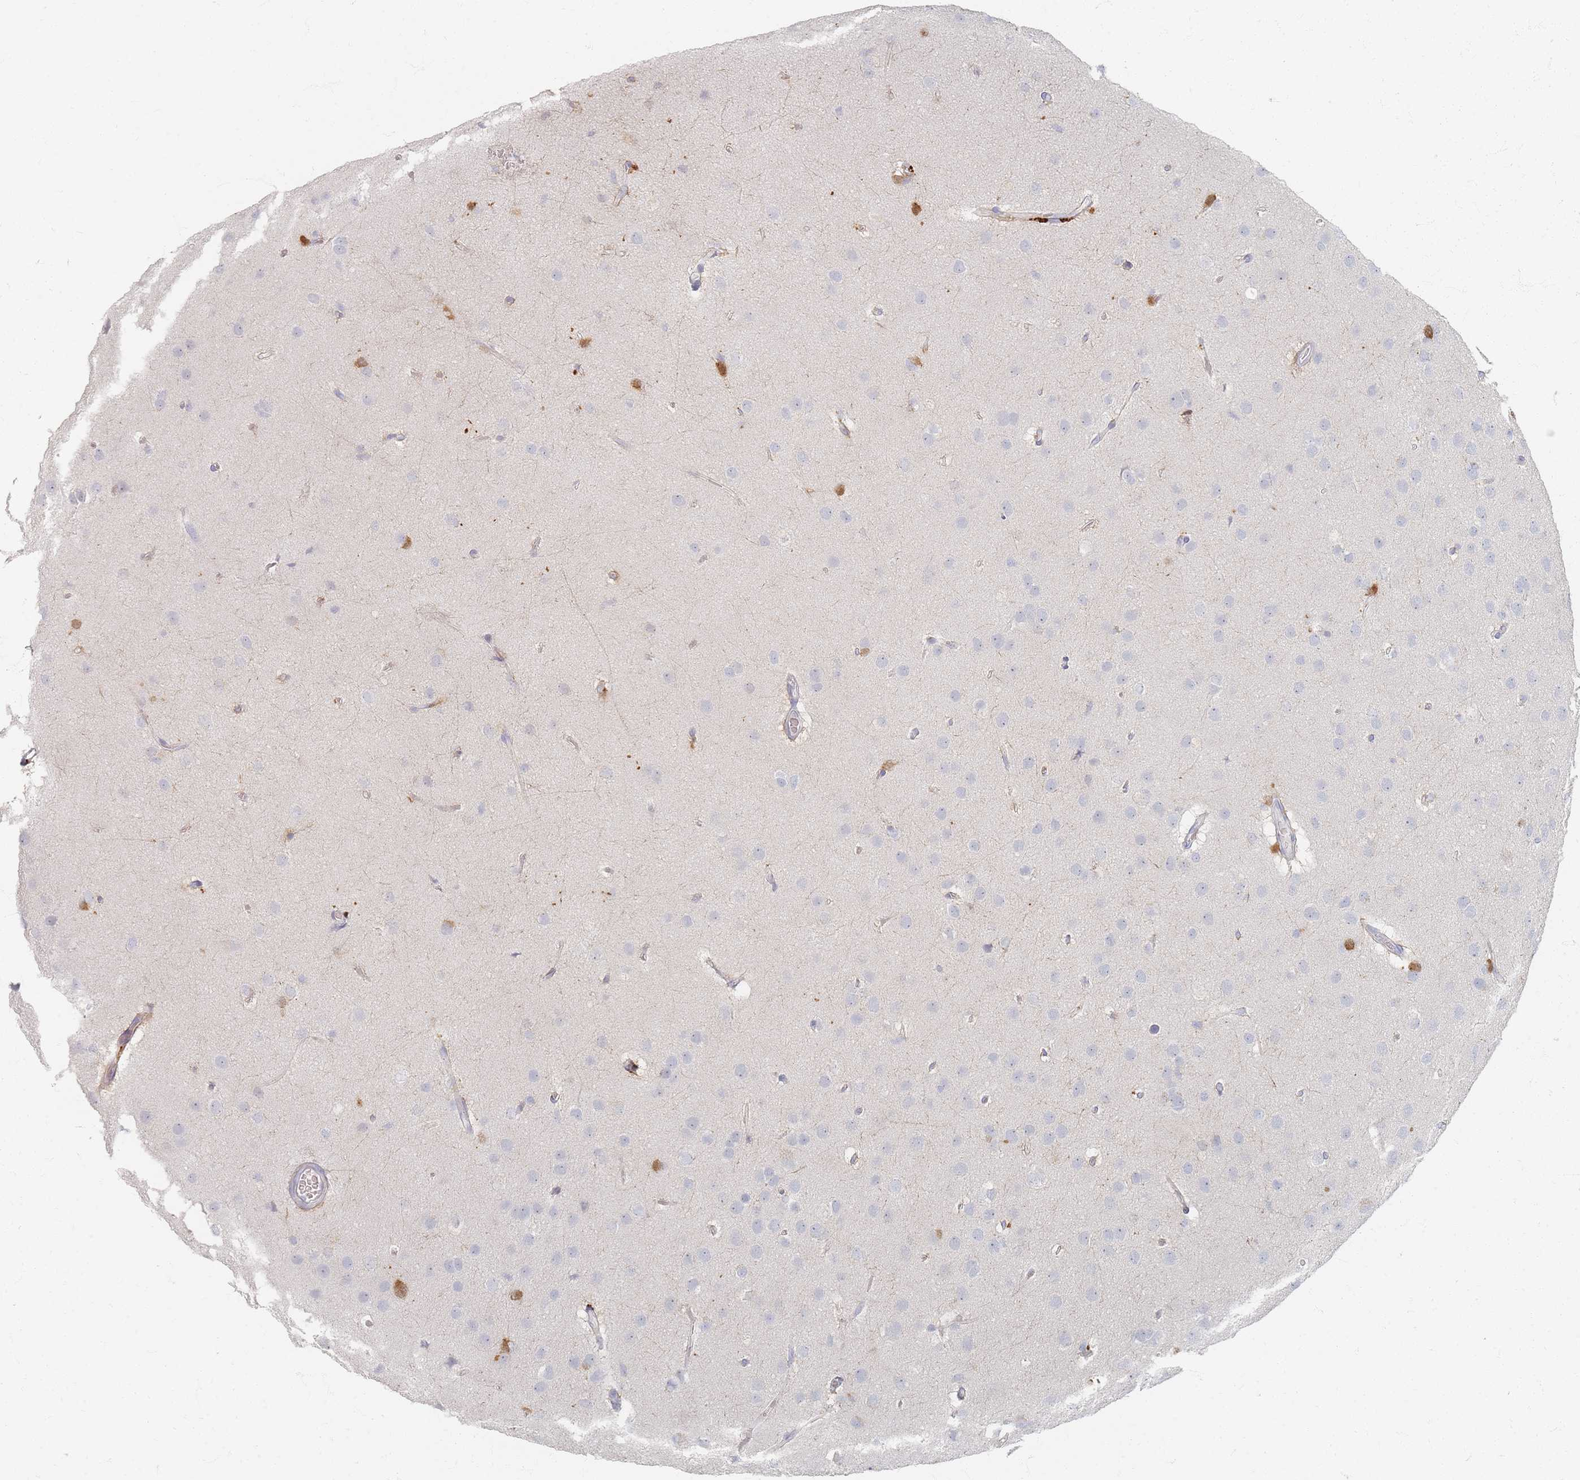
{"staining": {"intensity": "negative", "quantity": "none", "location": "none"}, "tissue": "glioma", "cell_type": "Tumor cells", "image_type": "cancer", "snomed": [{"axis": "morphology", "description": "Glioma, malignant, High grade"}, {"axis": "topography", "description": "Brain"}], "caption": "Human glioma stained for a protein using immunohistochemistry demonstrates no expression in tumor cells.", "gene": "SLC2A11", "patient": {"sex": "female", "age": 50}}